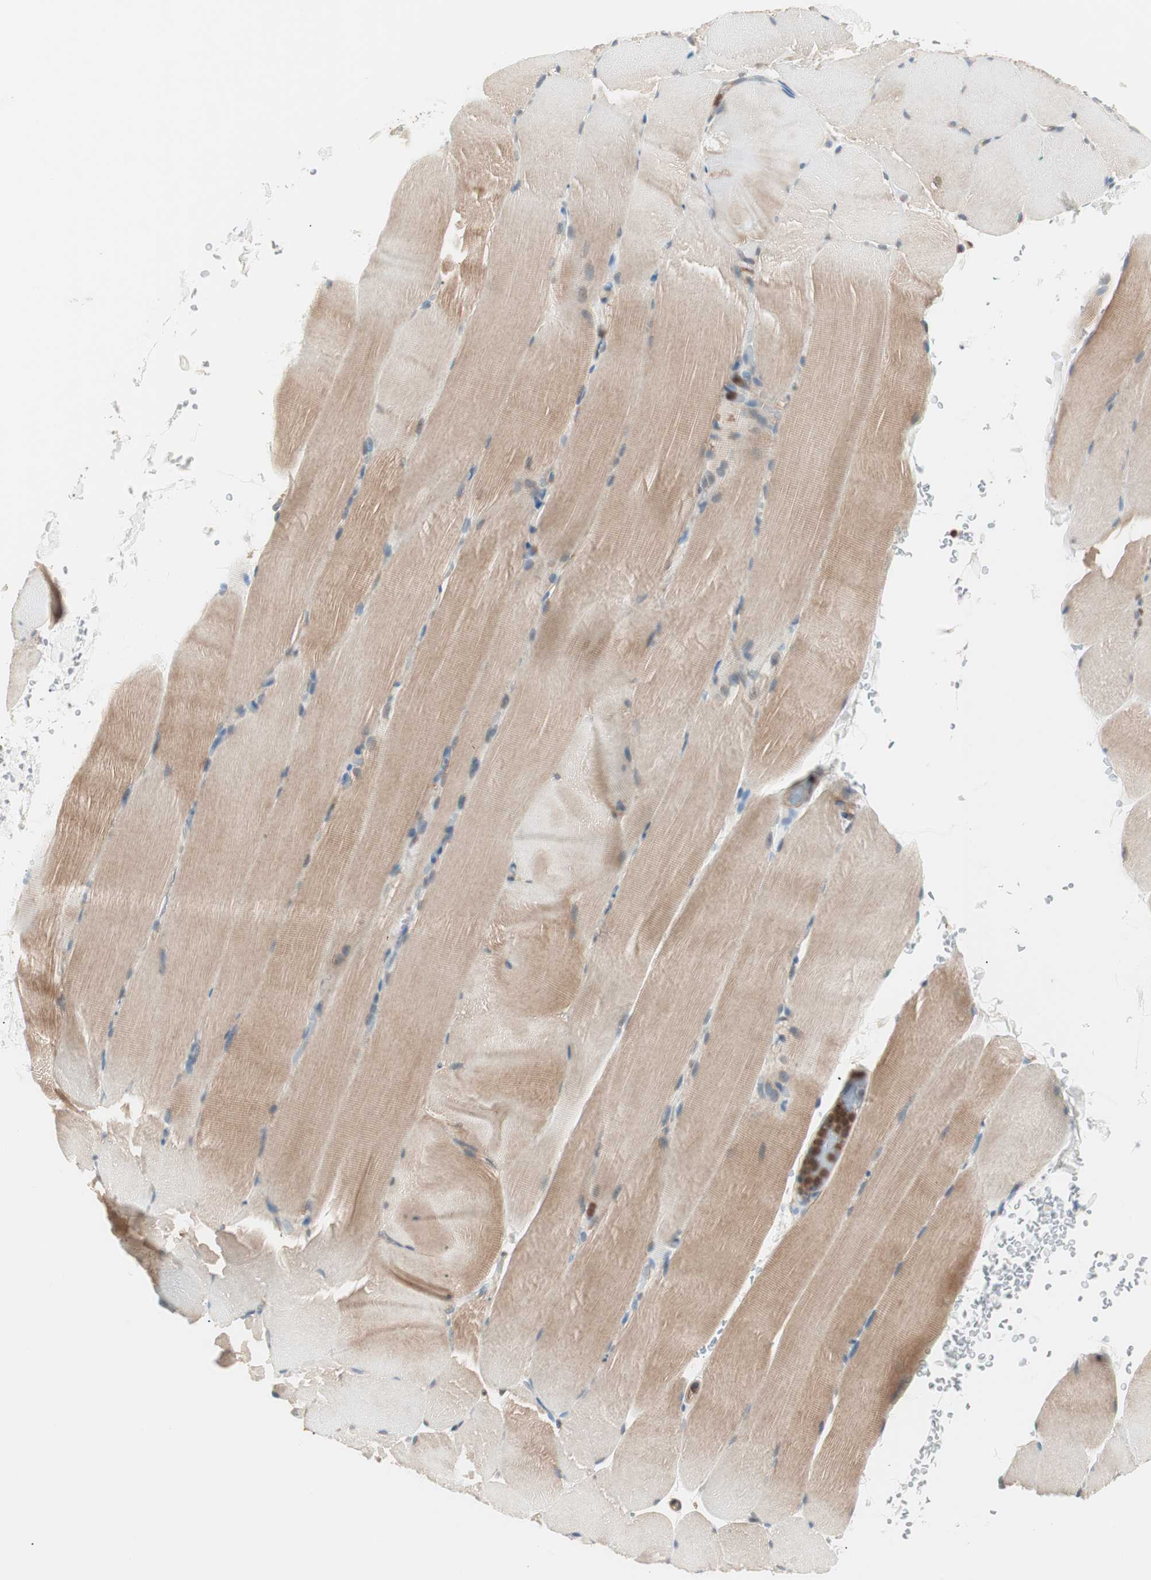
{"staining": {"intensity": "moderate", "quantity": ">75%", "location": "cytoplasmic/membranous"}, "tissue": "skeletal muscle", "cell_type": "Myocytes", "image_type": "normal", "snomed": [{"axis": "morphology", "description": "Normal tissue, NOS"}, {"axis": "topography", "description": "Skeletal muscle"}, {"axis": "topography", "description": "Parathyroid gland"}], "caption": "A high-resolution histopathology image shows IHC staining of normal skeletal muscle, which exhibits moderate cytoplasmic/membranous expression in approximately >75% of myocytes.", "gene": "TSG101", "patient": {"sex": "female", "age": 37}}